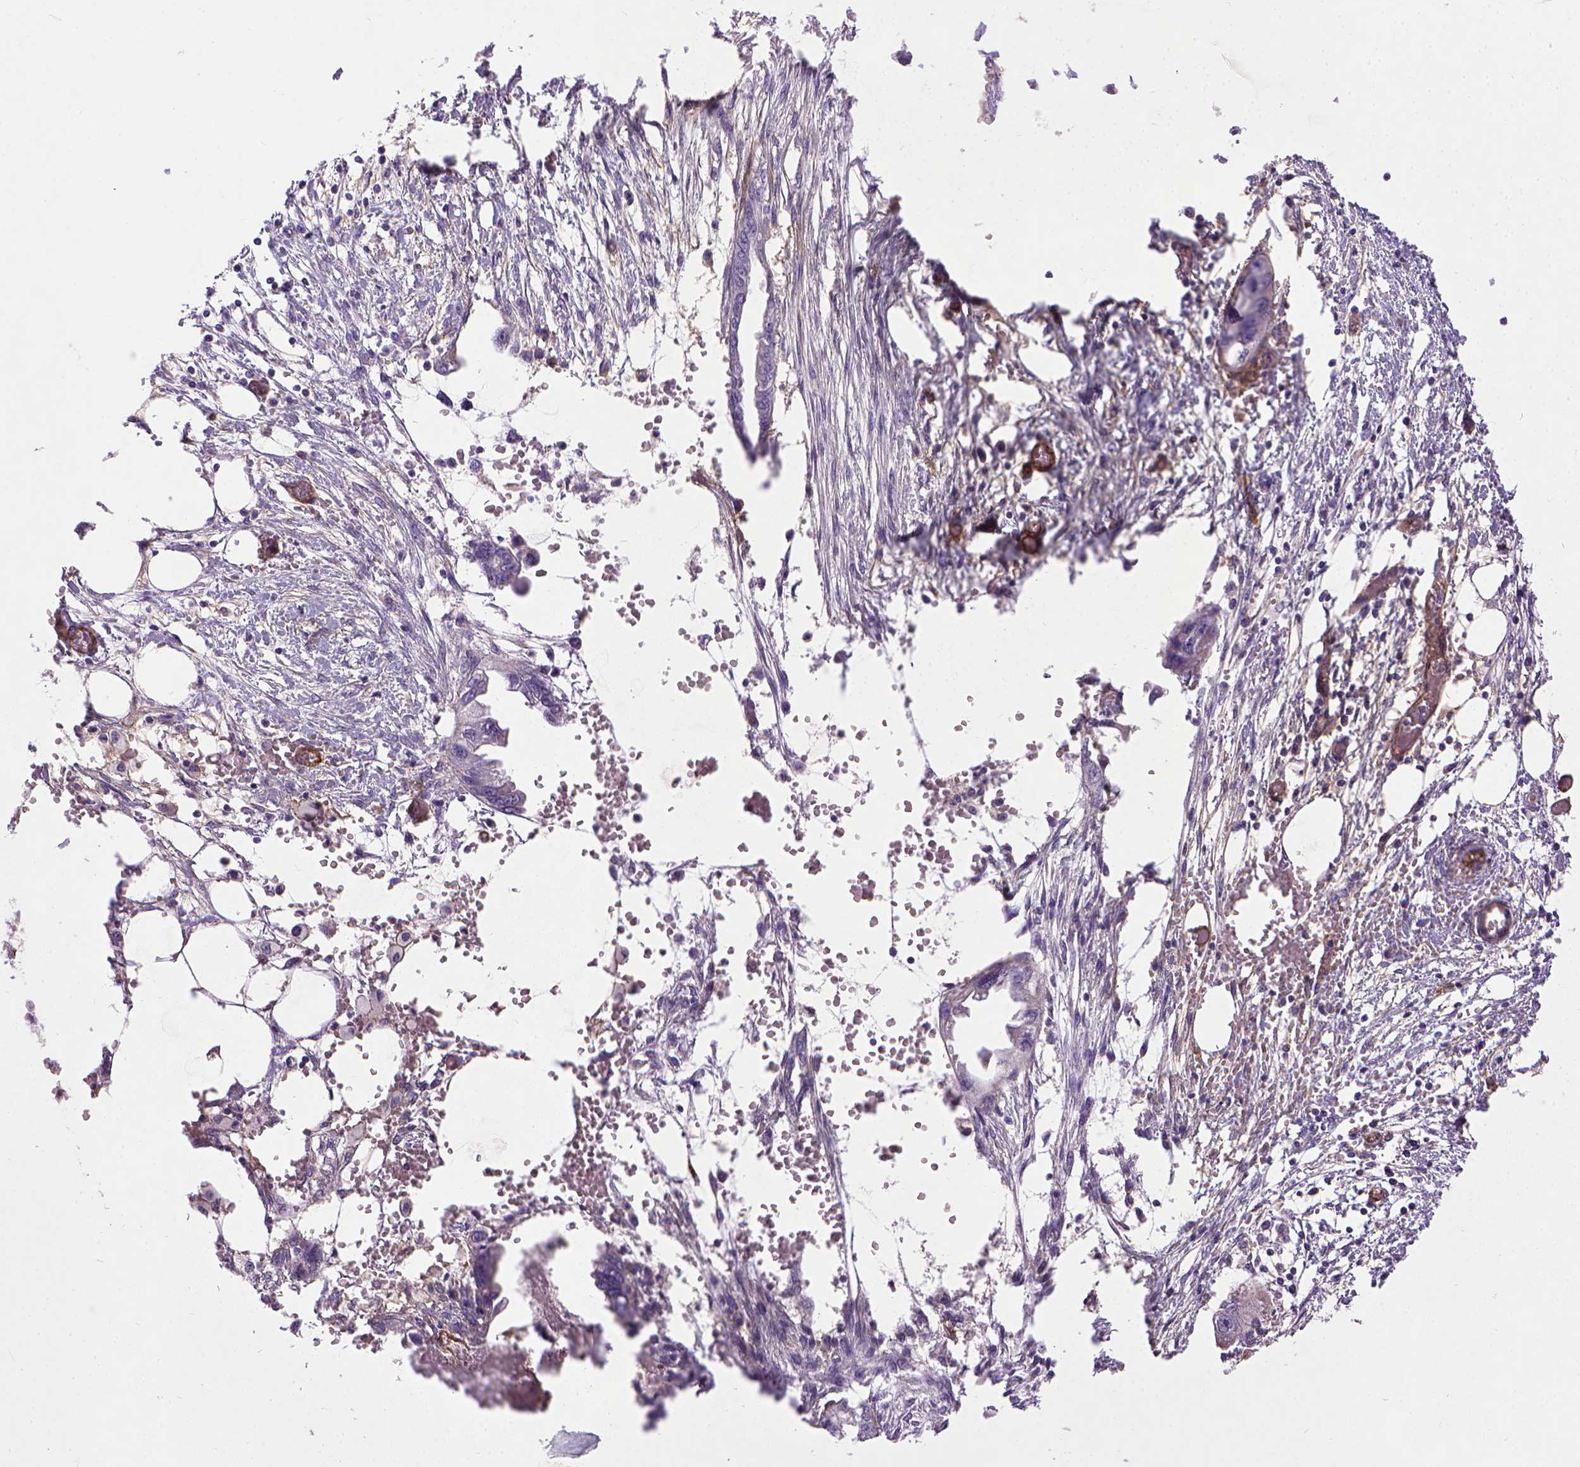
{"staining": {"intensity": "negative", "quantity": "none", "location": "none"}, "tissue": "endometrial cancer", "cell_type": "Tumor cells", "image_type": "cancer", "snomed": [{"axis": "morphology", "description": "Adenocarcinoma, NOS"}, {"axis": "morphology", "description": "Adenocarcinoma, metastatic, NOS"}, {"axis": "topography", "description": "Adipose tissue"}, {"axis": "topography", "description": "Endometrium"}], "caption": "DAB (3,3'-diaminobenzidine) immunohistochemical staining of endometrial cancer reveals no significant expression in tumor cells.", "gene": "ENG", "patient": {"sex": "female", "age": 67}}